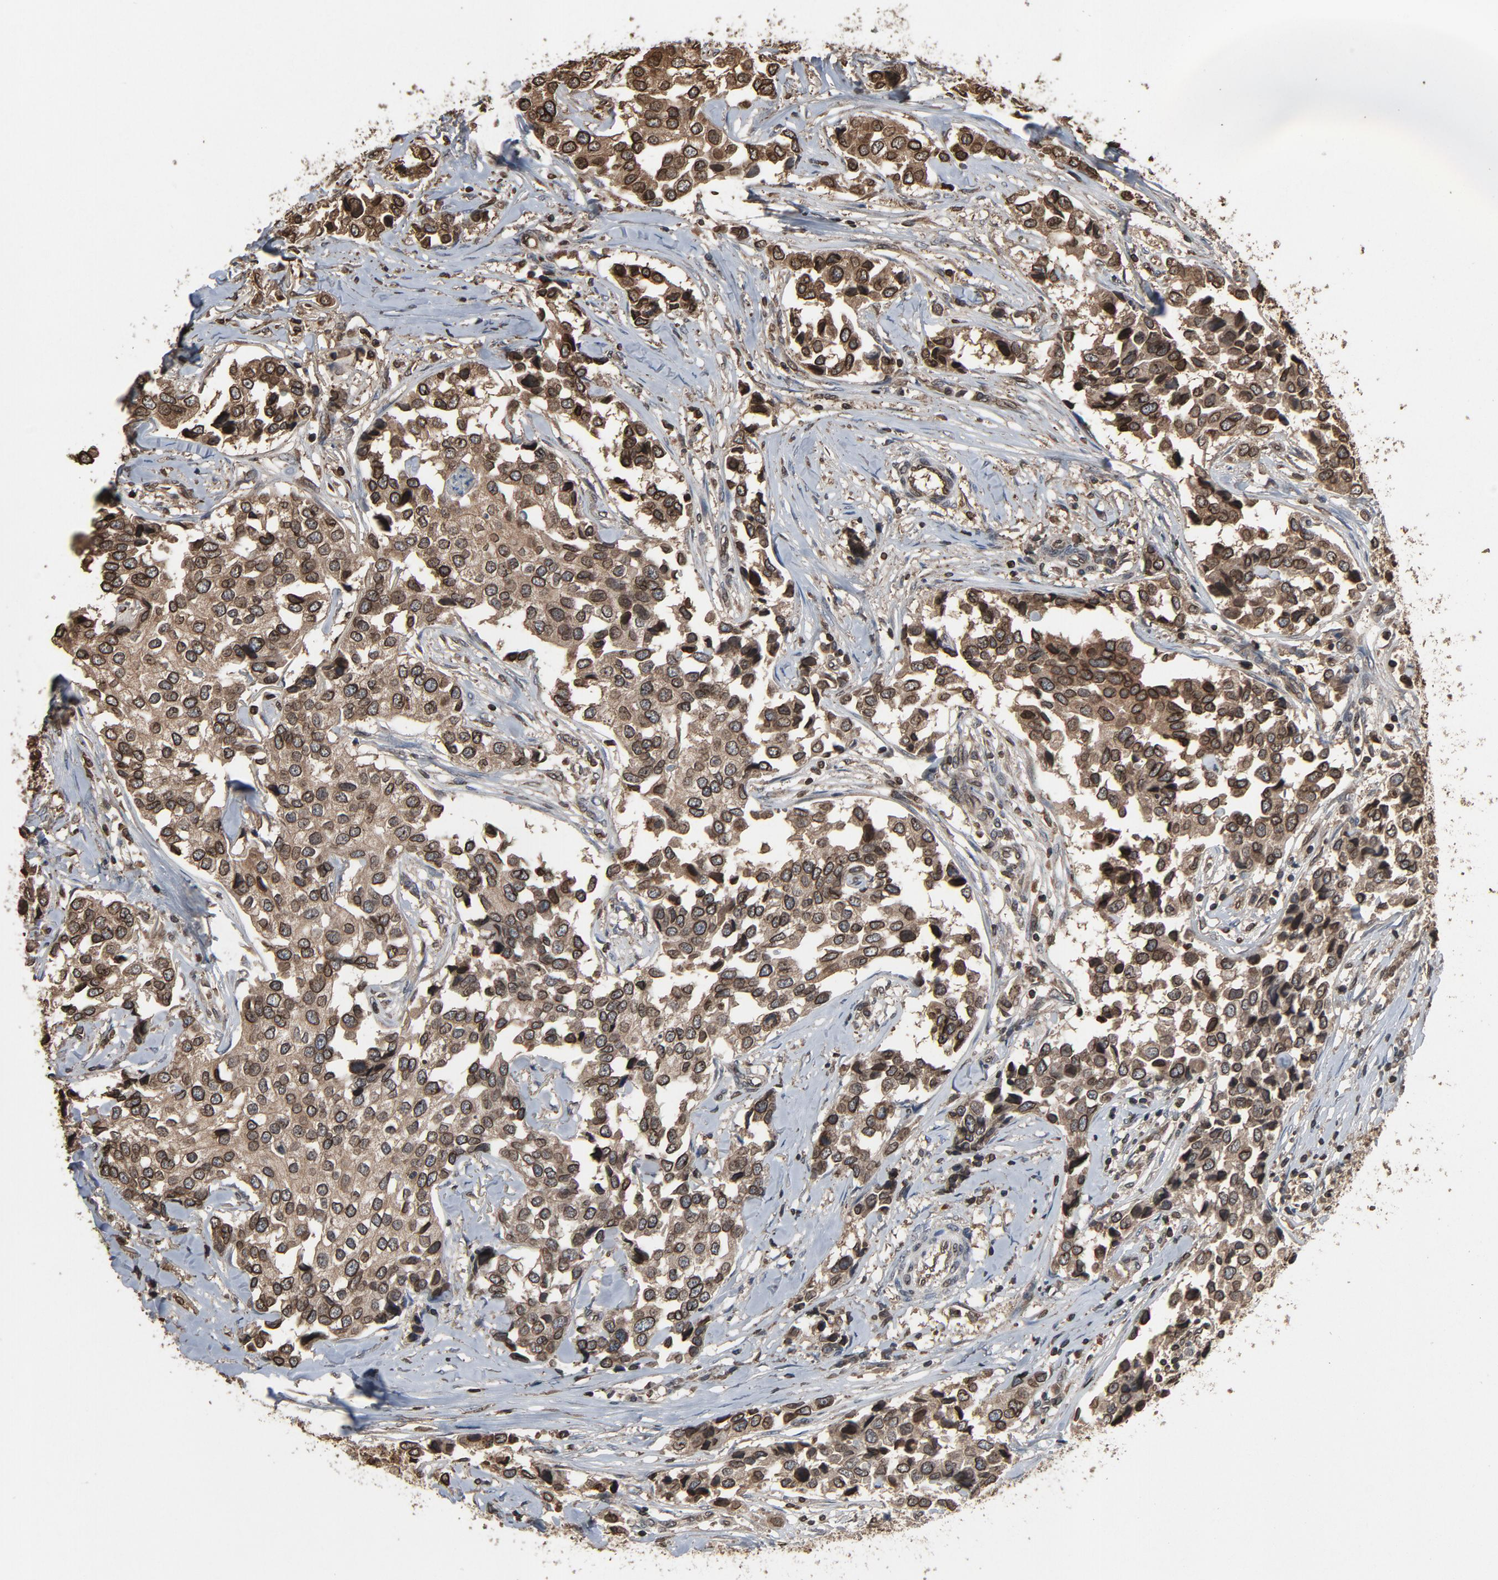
{"staining": {"intensity": "moderate", "quantity": ">75%", "location": "cytoplasmic/membranous,nuclear"}, "tissue": "breast cancer", "cell_type": "Tumor cells", "image_type": "cancer", "snomed": [{"axis": "morphology", "description": "Duct carcinoma"}, {"axis": "topography", "description": "Breast"}], "caption": "IHC photomicrograph of neoplastic tissue: invasive ductal carcinoma (breast) stained using immunohistochemistry (IHC) displays medium levels of moderate protein expression localized specifically in the cytoplasmic/membranous and nuclear of tumor cells, appearing as a cytoplasmic/membranous and nuclear brown color.", "gene": "UBE2D1", "patient": {"sex": "female", "age": 80}}